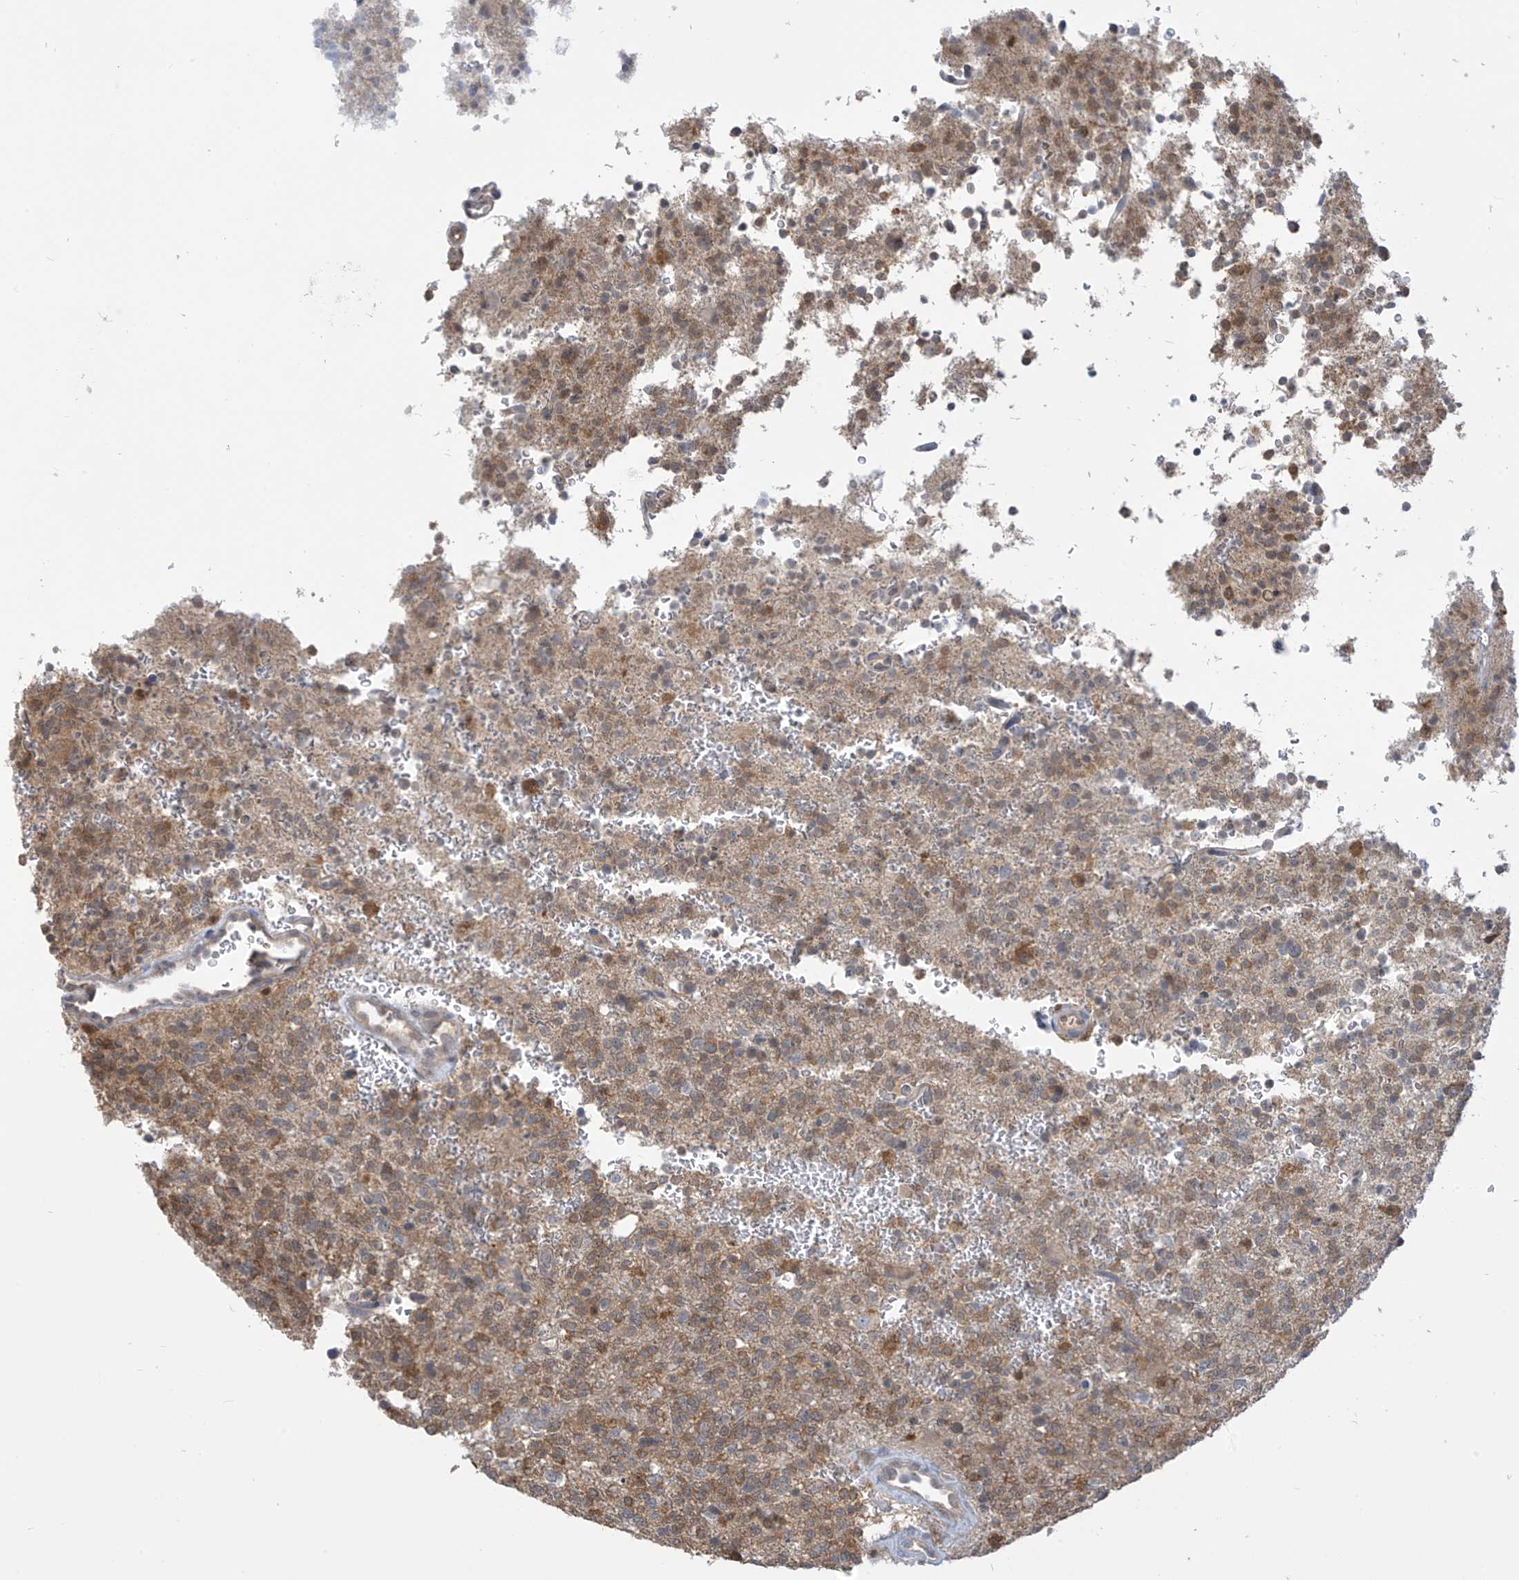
{"staining": {"intensity": "moderate", "quantity": ">75%", "location": "cytoplasmic/membranous"}, "tissue": "glioma", "cell_type": "Tumor cells", "image_type": "cancer", "snomed": [{"axis": "morphology", "description": "Glioma, malignant, High grade"}, {"axis": "topography", "description": "Brain"}], "caption": "Brown immunohistochemical staining in glioma exhibits moderate cytoplasmic/membranous staining in approximately >75% of tumor cells.", "gene": "IDH1", "patient": {"sex": "female", "age": 62}}